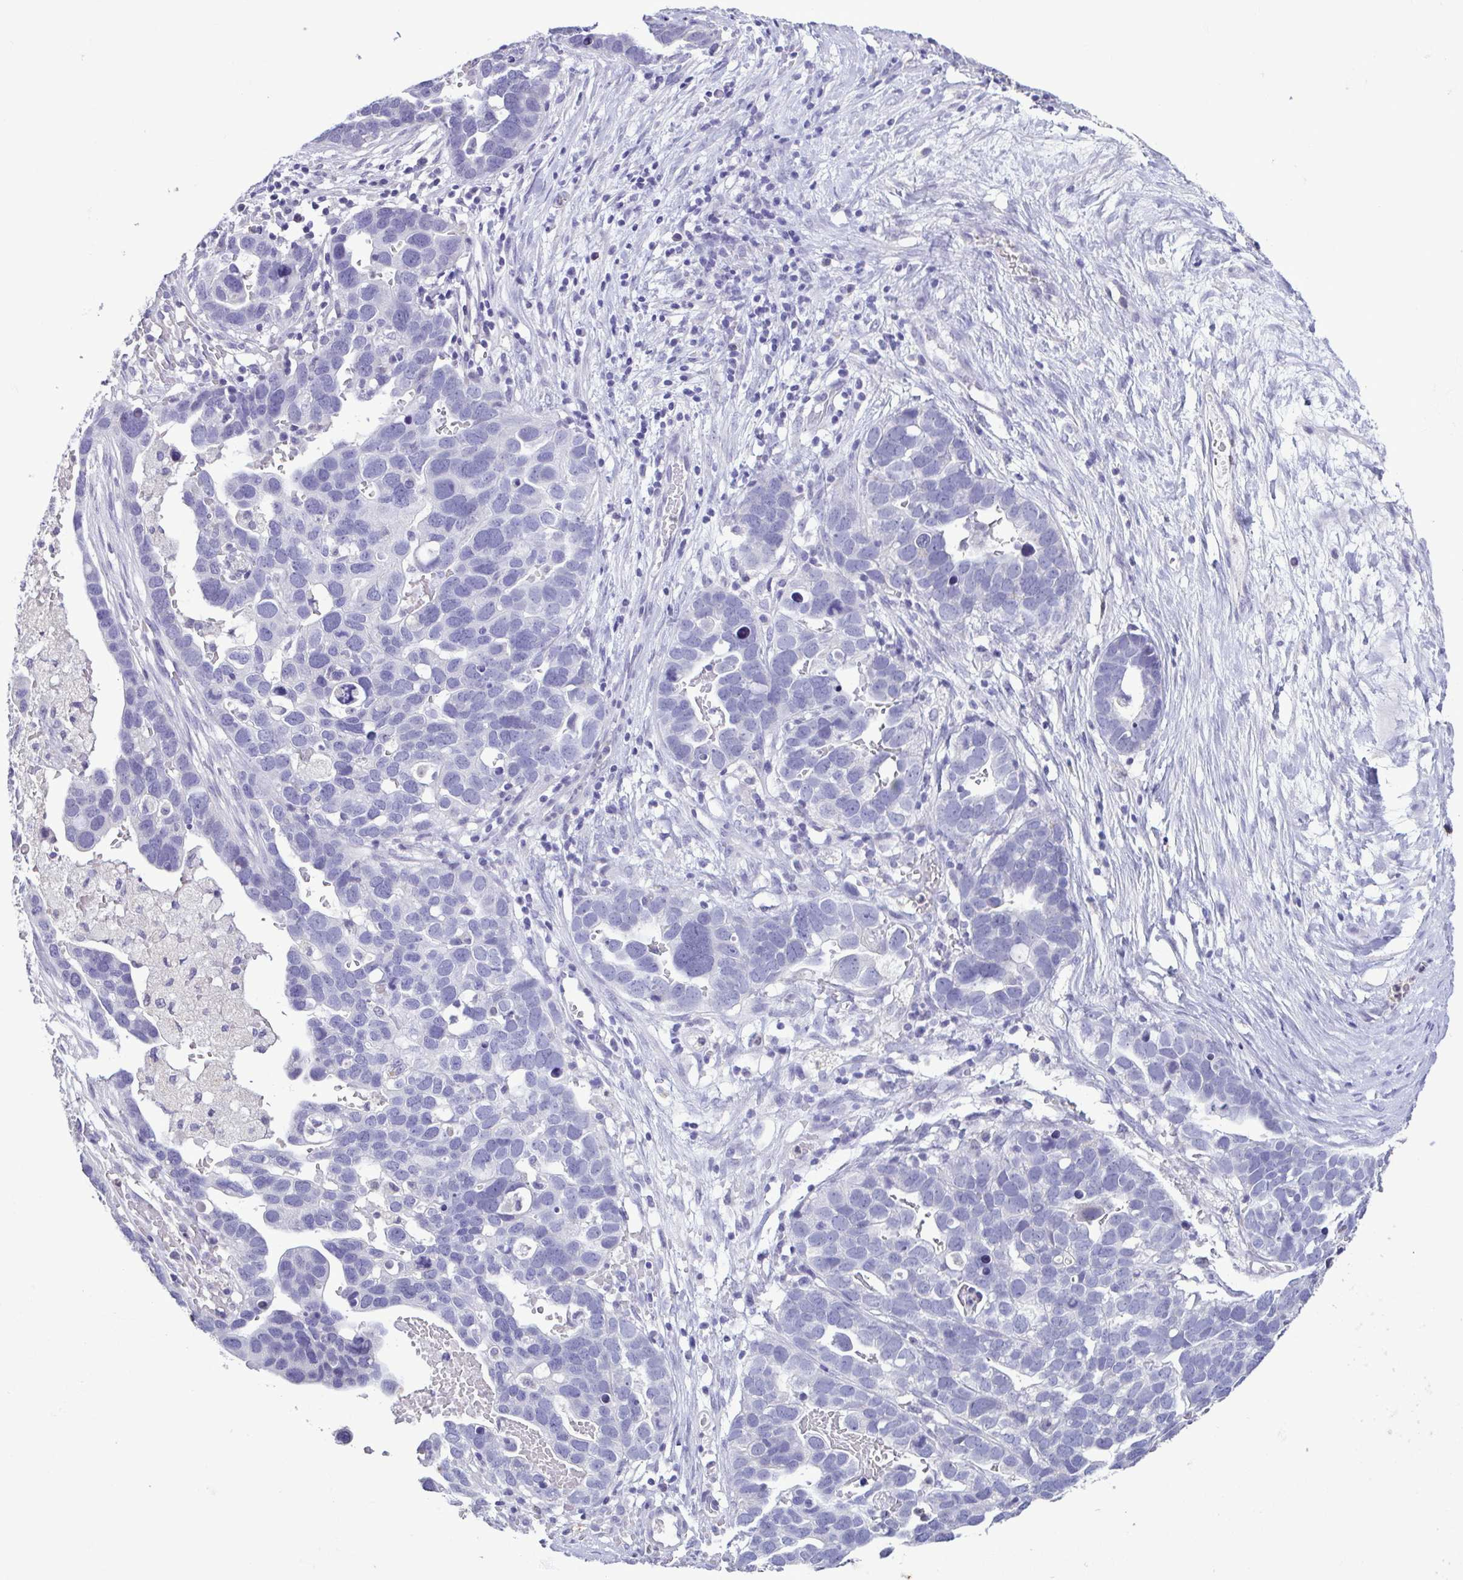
{"staining": {"intensity": "negative", "quantity": "none", "location": "none"}, "tissue": "ovarian cancer", "cell_type": "Tumor cells", "image_type": "cancer", "snomed": [{"axis": "morphology", "description": "Cystadenocarcinoma, serous, NOS"}, {"axis": "topography", "description": "Ovary"}], "caption": "Tumor cells are negative for protein expression in human serous cystadenocarcinoma (ovarian).", "gene": "CBY2", "patient": {"sex": "female", "age": 54}}